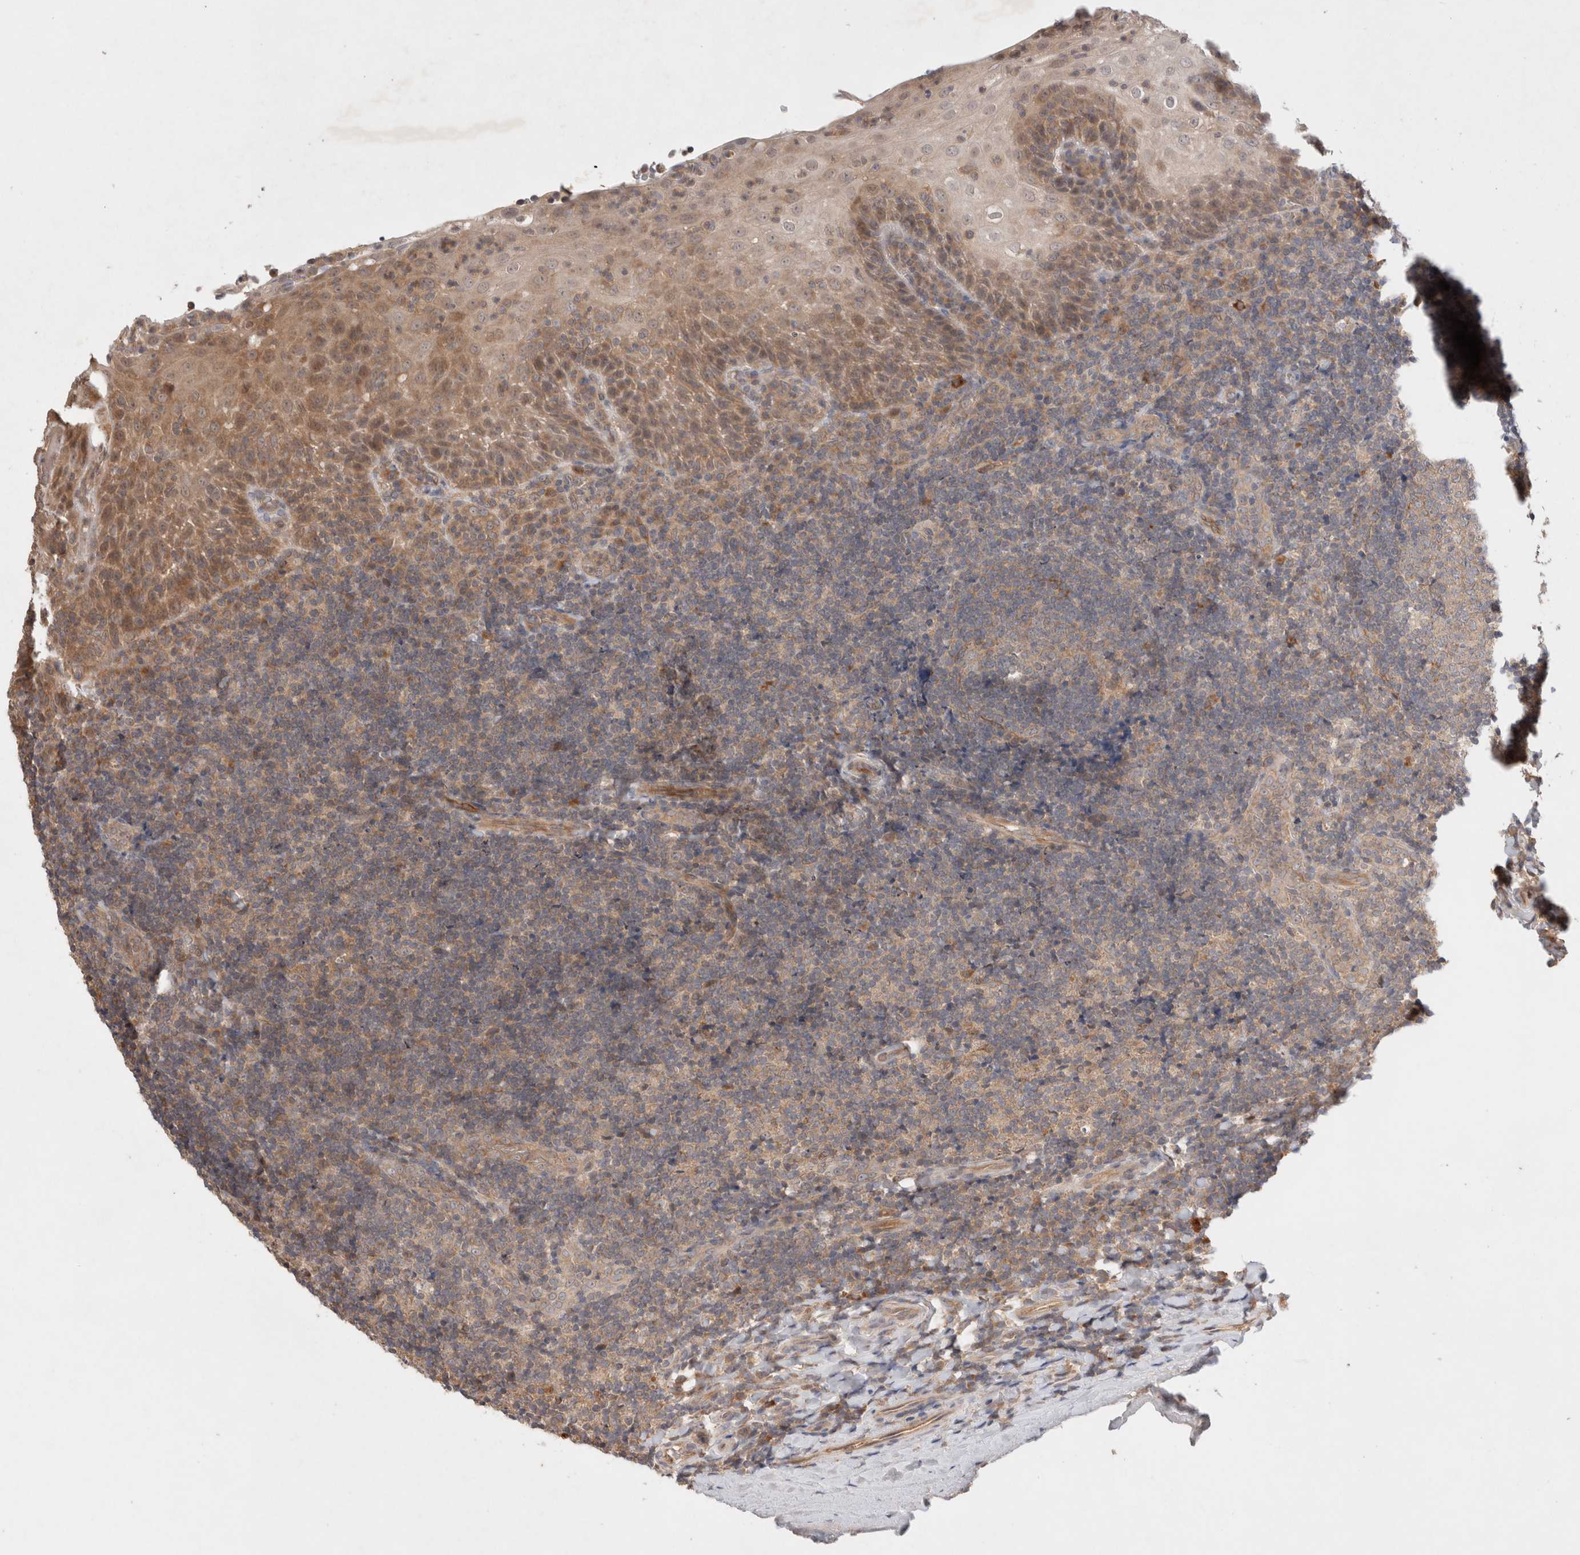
{"staining": {"intensity": "moderate", "quantity": ">75%", "location": "cytoplasmic/membranous"}, "tissue": "tonsil", "cell_type": "Germinal center cells", "image_type": "normal", "snomed": [{"axis": "morphology", "description": "Normal tissue, NOS"}, {"axis": "topography", "description": "Tonsil"}], "caption": "Tonsil stained with a brown dye displays moderate cytoplasmic/membranous positive staining in about >75% of germinal center cells.", "gene": "KLHL20", "patient": {"sex": "male", "age": 37}}